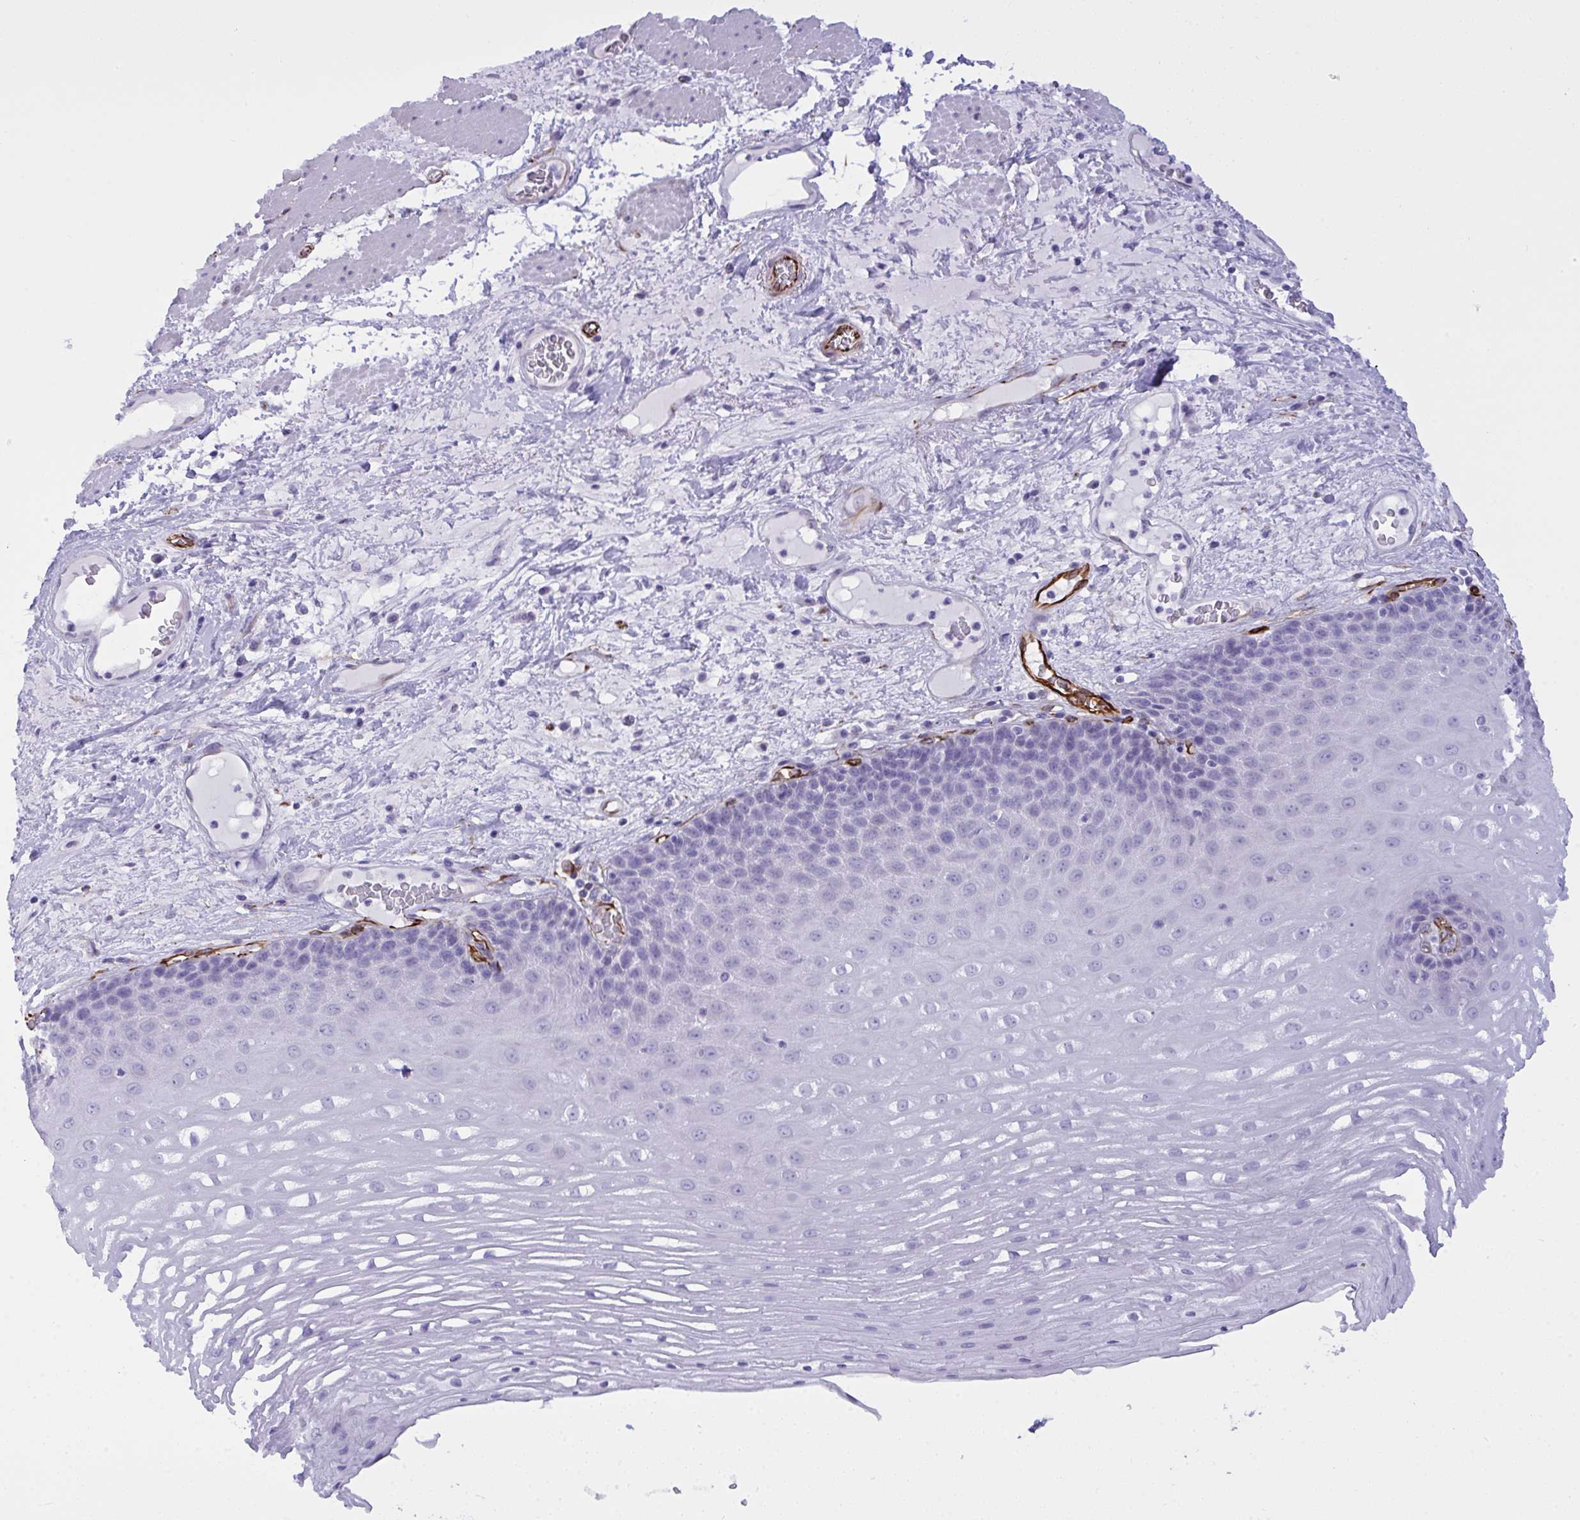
{"staining": {"intensity": "negative", "quantity": "none", "location": "none"}, "tissue": "esophagus", "cell_type": "Squamous epithelial cells", "image_type": "normal", "snomed": [{"axis": "morphology", "description": "Normal tissue, NOS"}, {"axis": "topography", "description": "Esophagus"}], "caption": "High magnification brightfield microscopy of benign esophagus stained with DAB (3,3'-diaminobenzidine) (brown) and counterstained with hematoxylin (blue): squamous epithelial cells show no significant positivity.", "gene": "SLC35B1", "patient": {"sex": "male", "age": 62}}